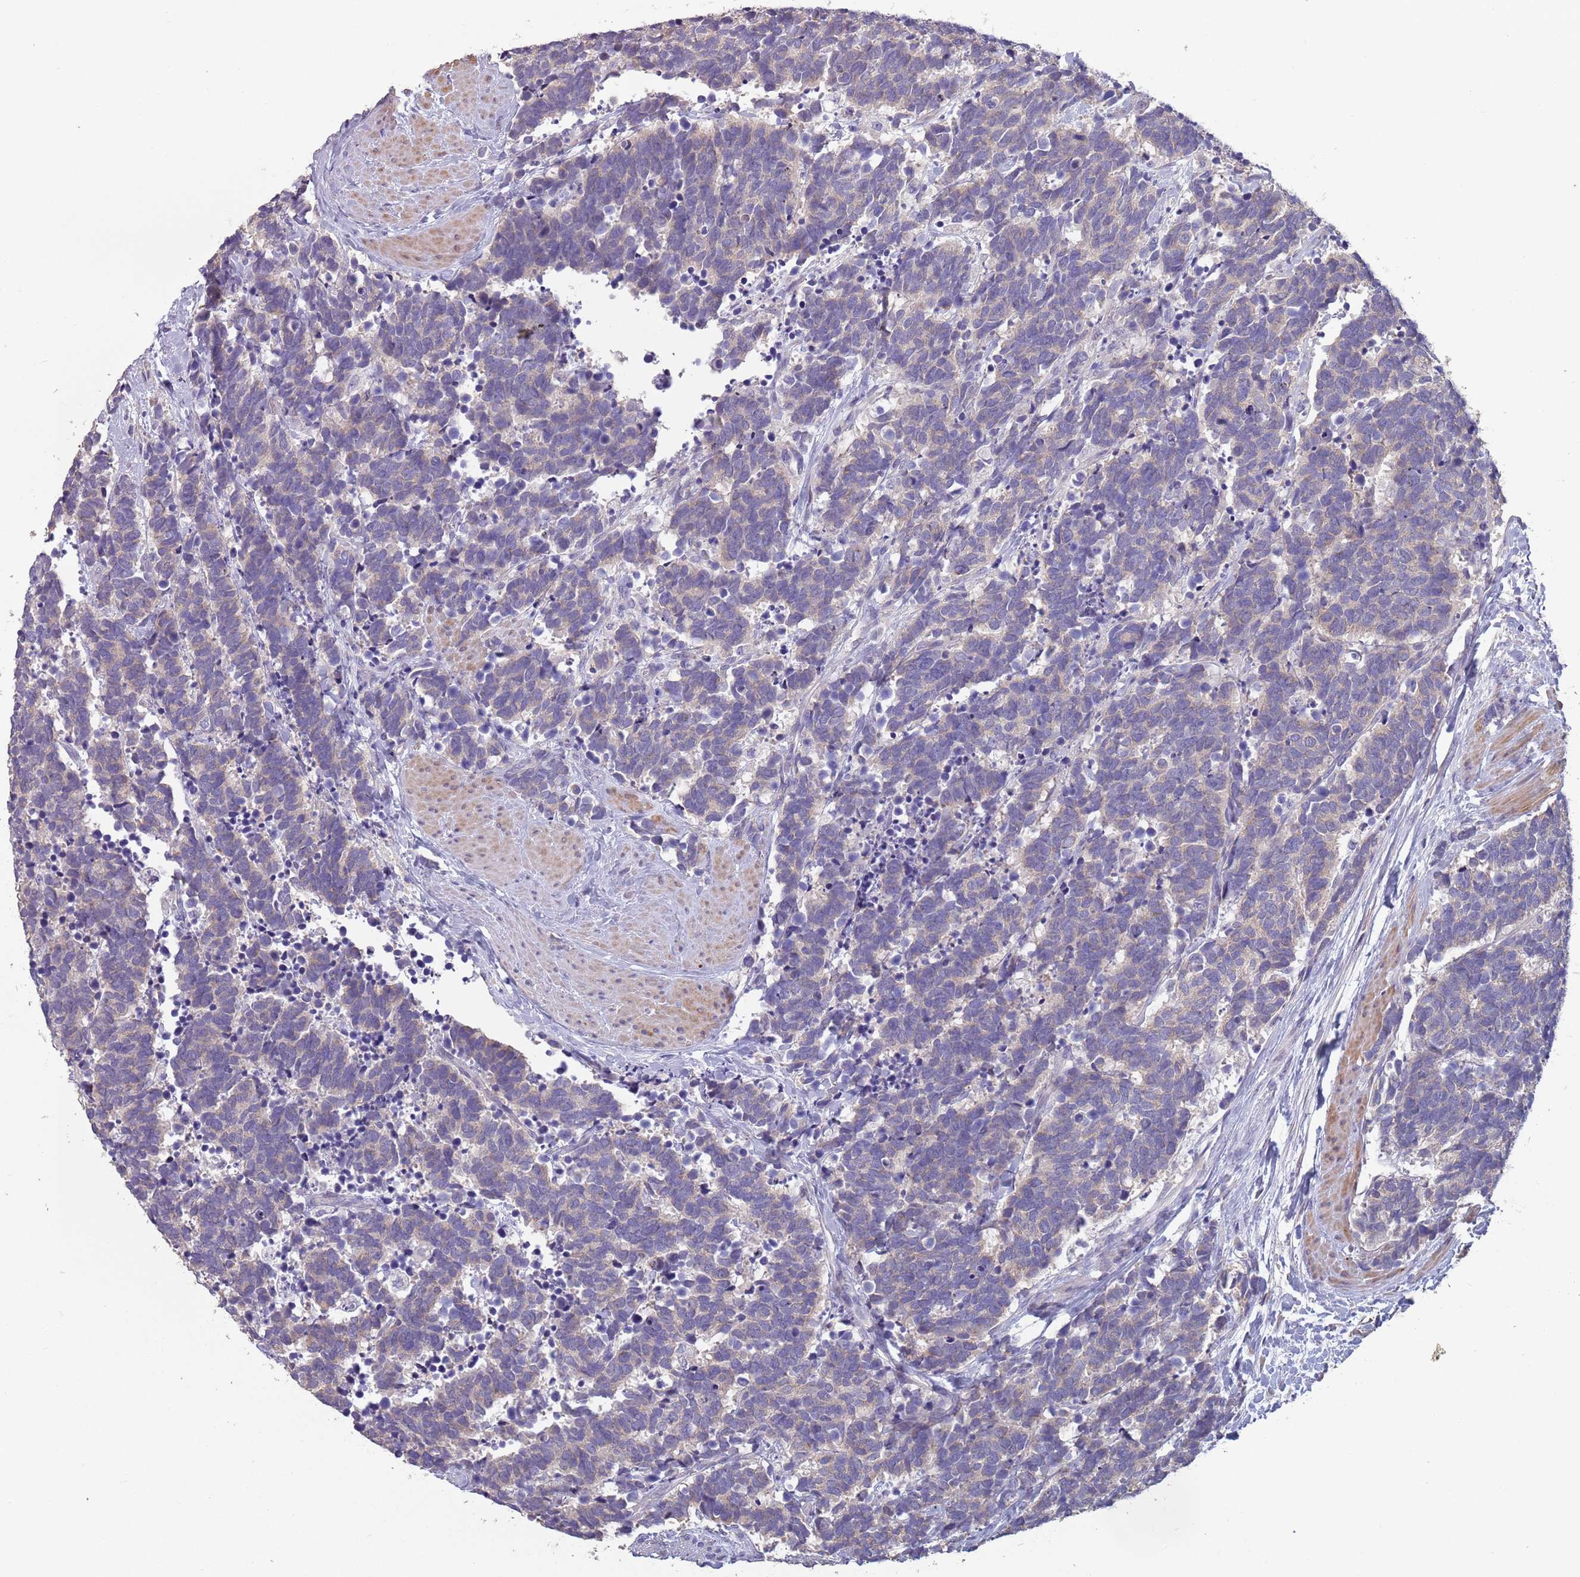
{"staining": {"intensity": "weak", "quantity": "<25%", "location": "cytoplasmic/membranous"}, "tissue": "carcinoid", "cell_type": "Tumor cells", "image_type": "cancer", "snomed": [{"axis": "morphology", "description": "Carcinoma, NOS"}, {"axis": "morphology", "description": "Carcinoid, malignant, NOS"}, {"axis": "topography", "description": "Prostate"}], "caption": "Tumor cells are negative for brown protein staining in carcinoma.", "gene": "MBD3L1", "patient": {"sex": "male", "age": 57}}